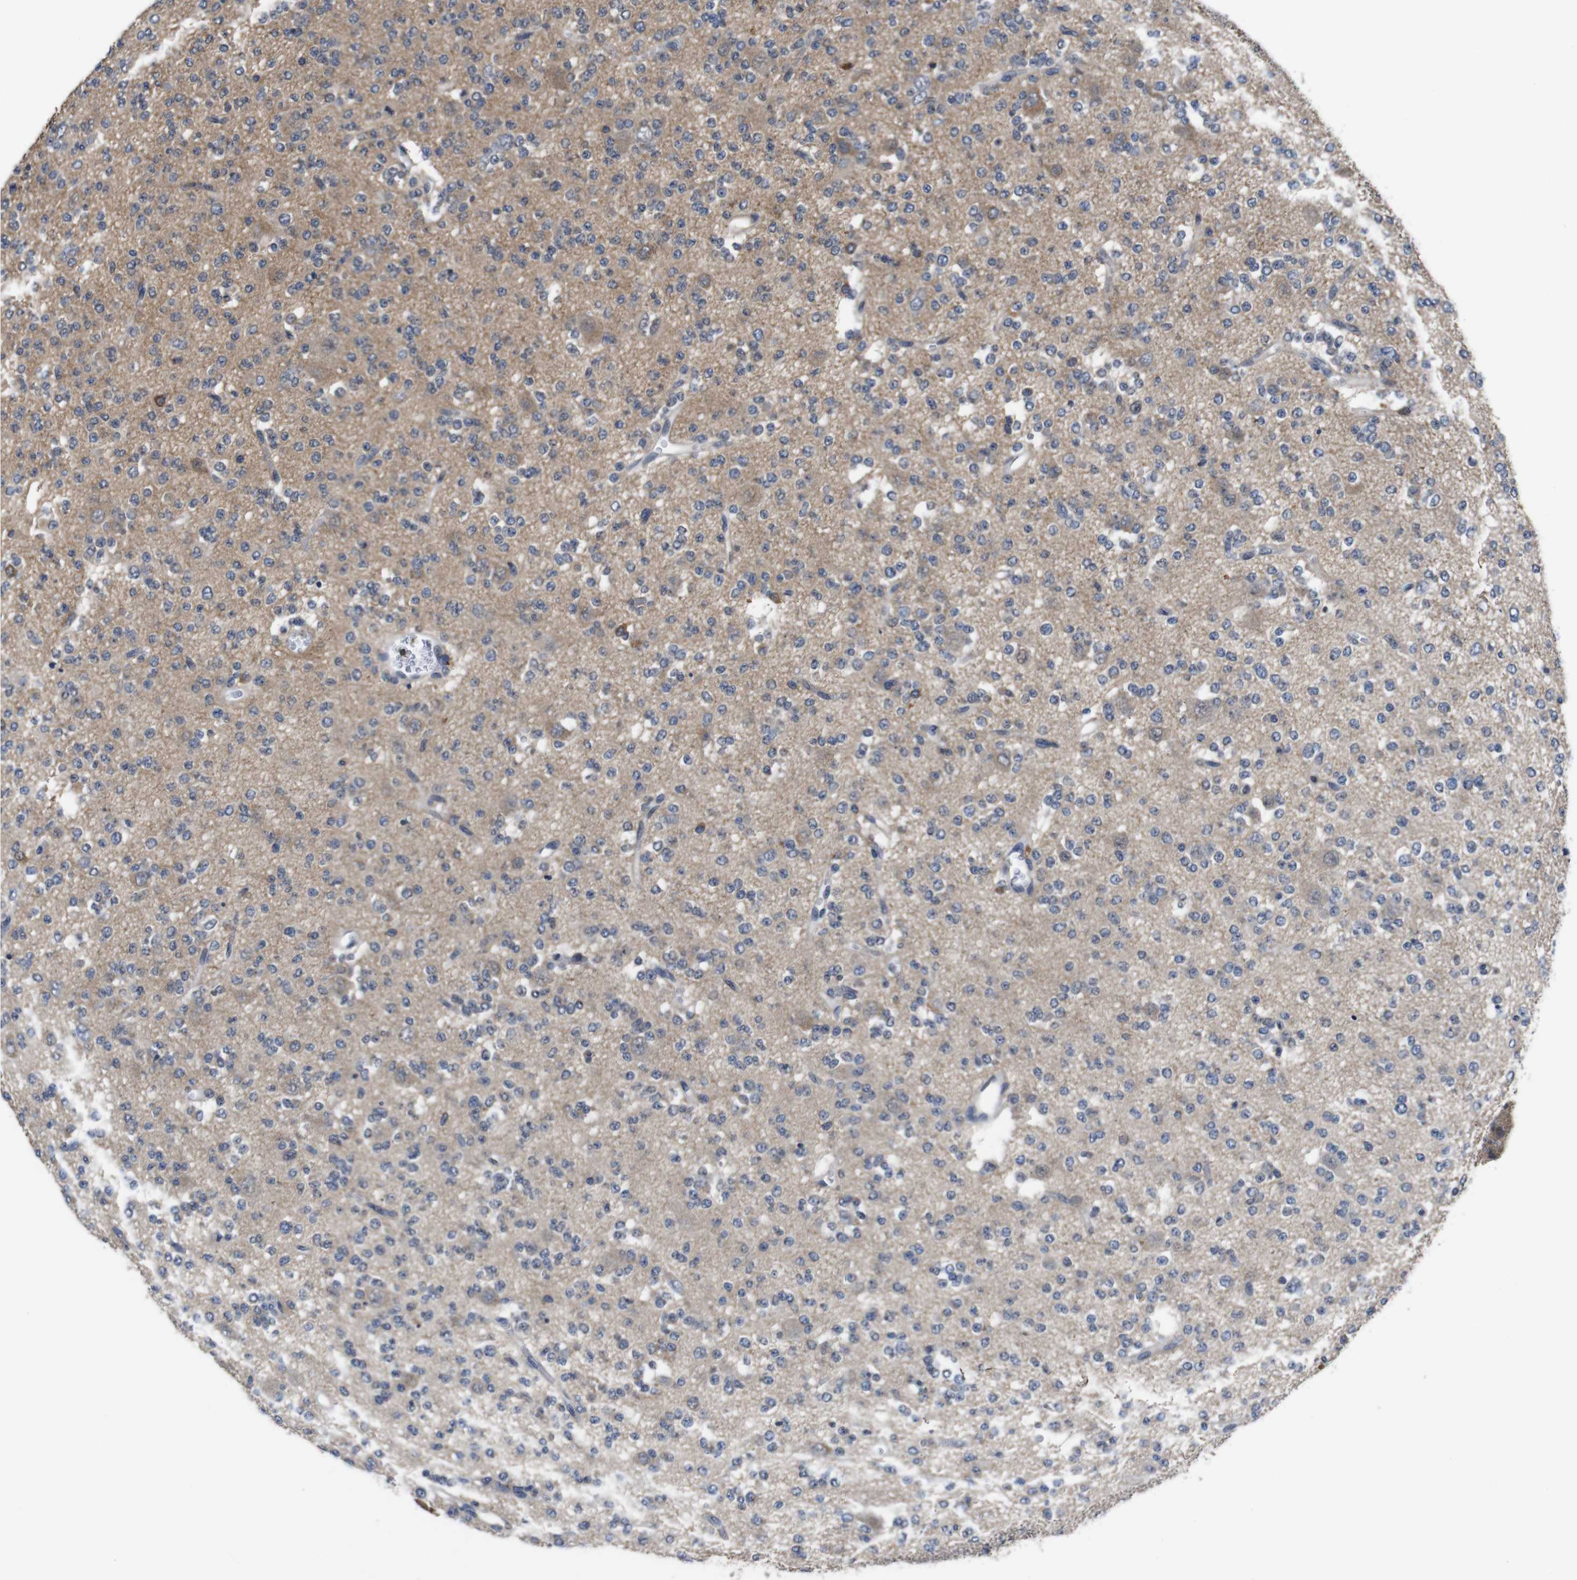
{"staining": {"intensity": "weak", "quantity": ">75%", "location": "cytoplasmic/membranous"}, "tissue": "glioma", "cell_type": "Tumor cells", "image_type": "cancer", "snomed": [{"axis": "morphology", "description": "Glioma, malignant, Low grade"}, {"axis": "topography", "description": "Brain"}], "caption": "This is a photomicrograph of IHC staining of malignant glioma (low-grade), which shows weak staining in the cytoplasmic/membranous of tumor cells.", "gene": "GLIPR1", "patient": {"sex": "male", "age": 38}}